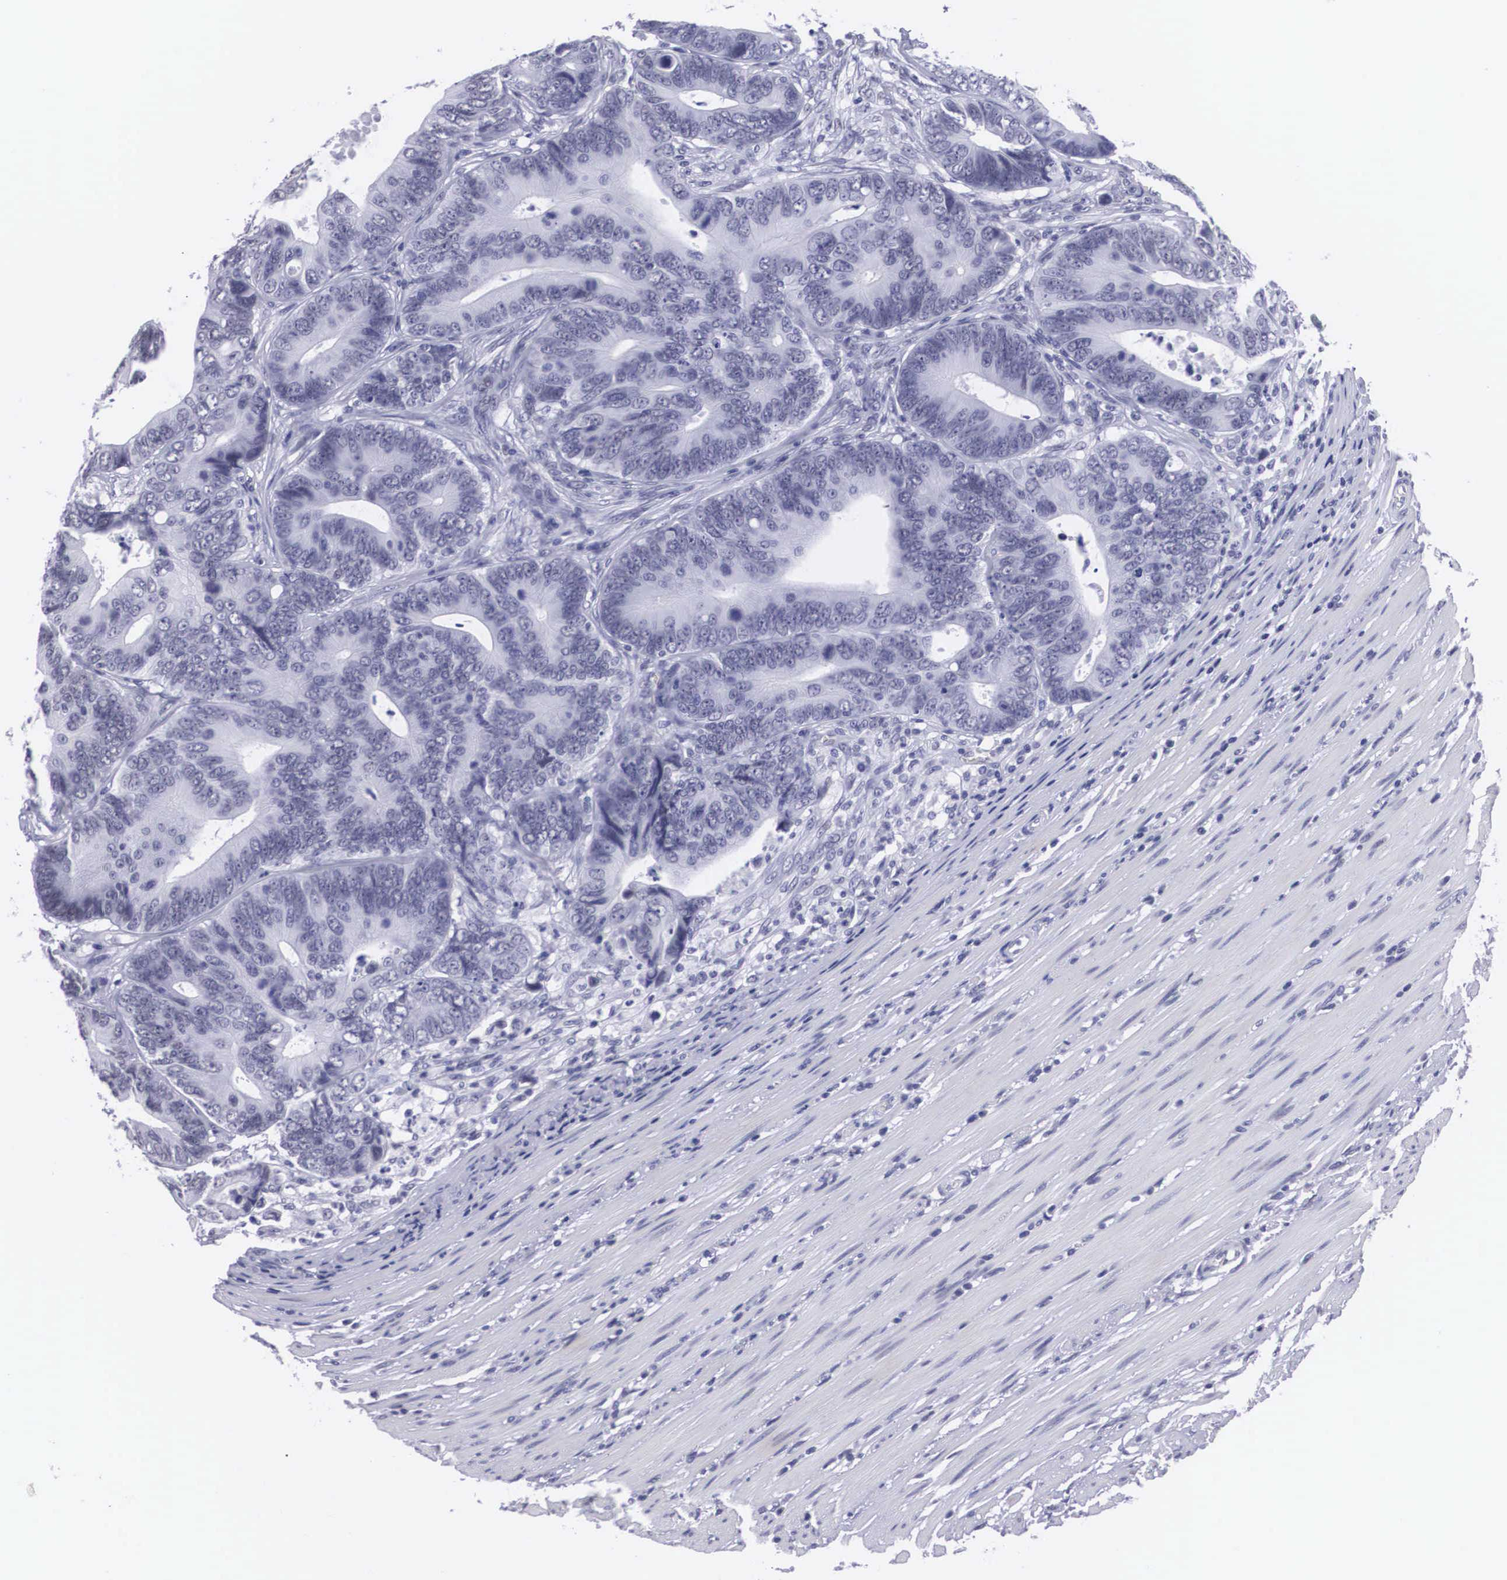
{"staining": {"intensity": "negative", "quantity": "none", "location": "none"}, "tissue": "colorectal cancer", "cell_type": "Tumor cells", "image_type": "cancer", "snomed": [{"axis": "morphology", "description": "Adenocarcinoma, NOS"}, {"axis": "topography", "description": "Colon"}], "caption": "Colorectal cancer (adenocarcinoma) was stained to show a protein in brown. There is no significant expression in tumor cells.", "gene": "C22orf31", "patient": {"sex": "female", "age": 78}}